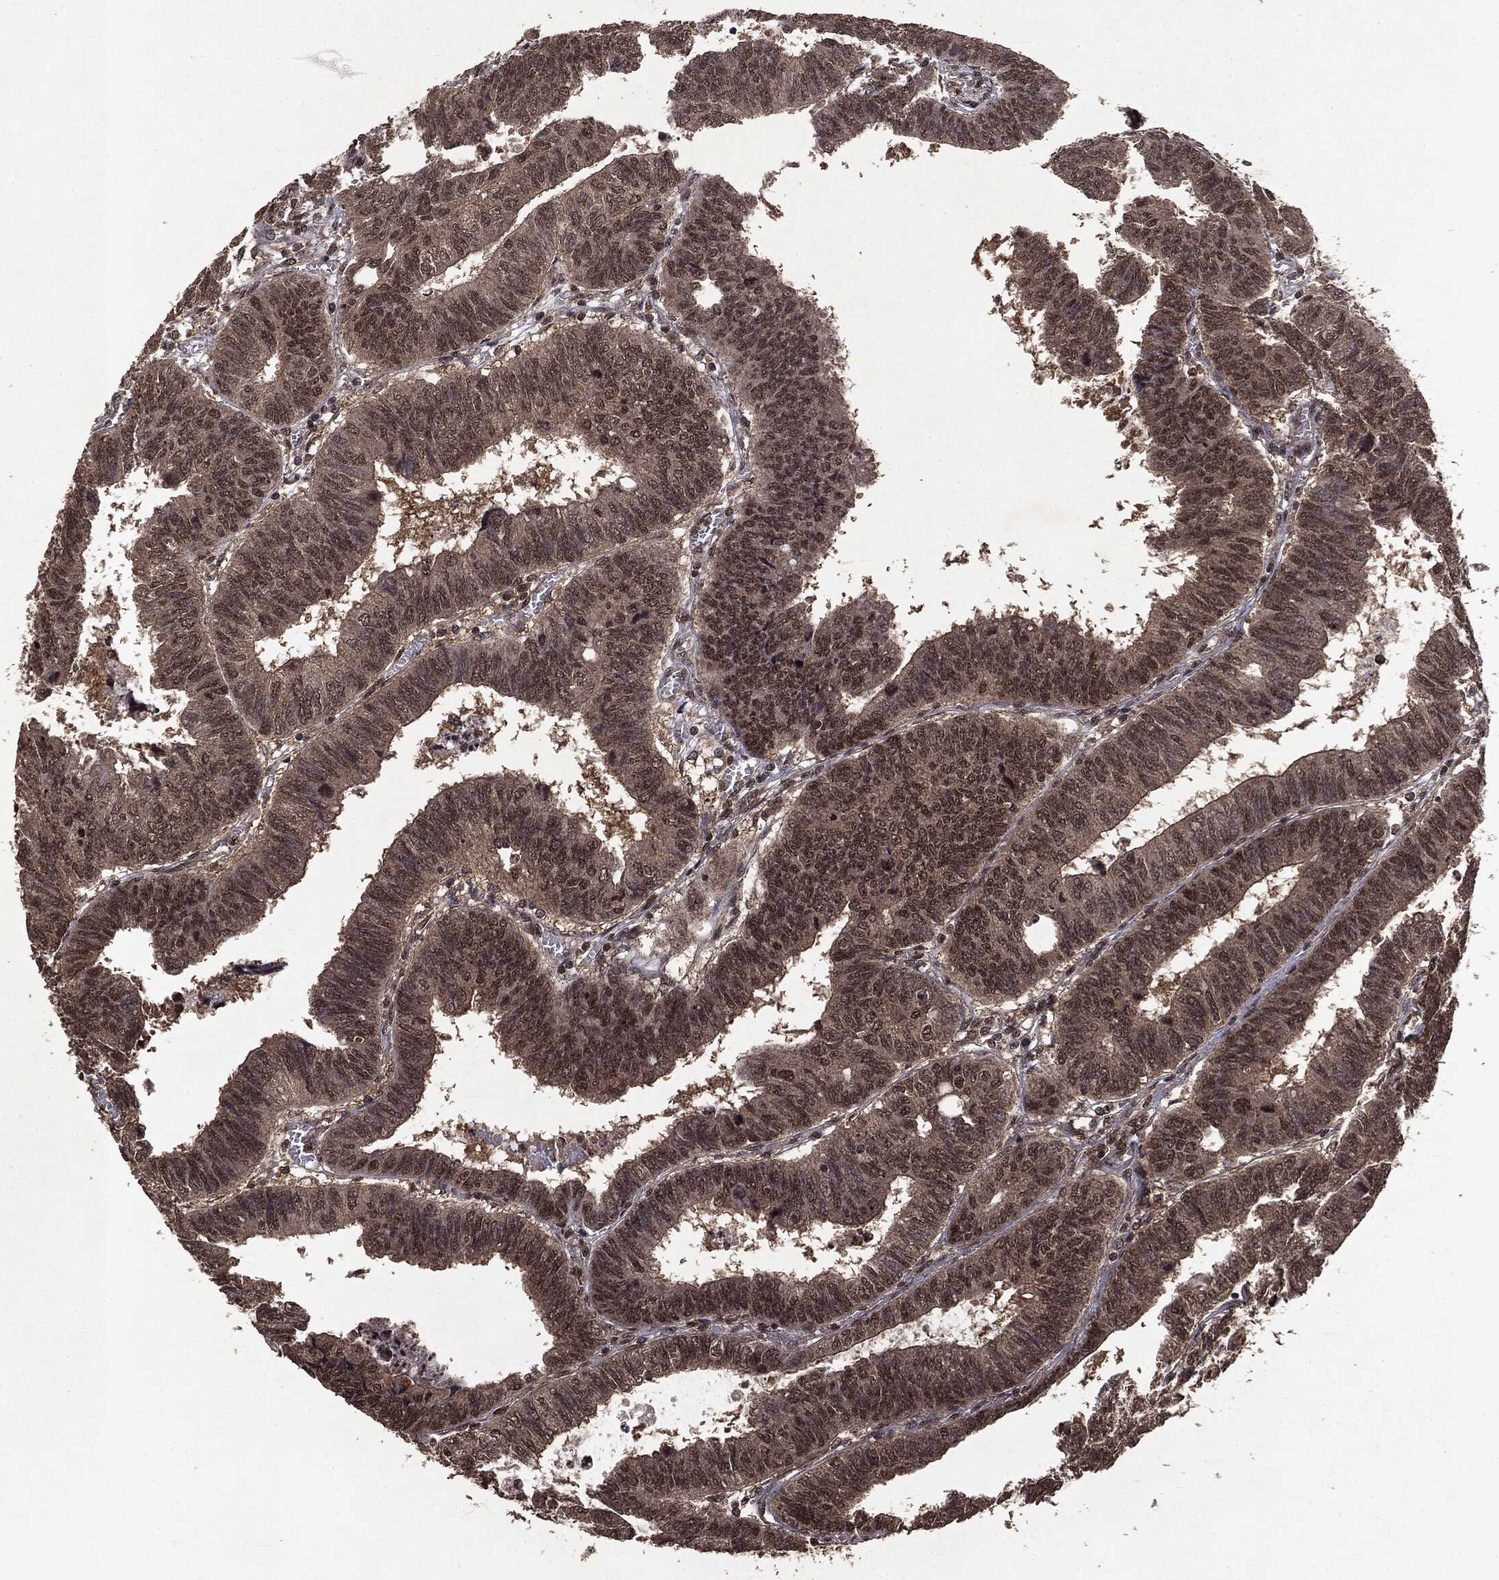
{"staining": {"intensity": "weak", "quantity": "25%-75%", "location": "cytoplasmic/membranous,nuclear"}, "tissue": "colorectal cancer", "cell_type": "Tumor cells", "image_type": "cancer", "snomed": [{"axis": "morphology", "description": "Adenocarcinoma, NOS"}, {"axis": "topography", "description": "Colon"}], "caption": "Immunohistochemical staining of human colorectal adenocarcinoma demonstrates weak cytoplasmic/membranous and nuclear protein positivity in about 25%-75% of tumor cells.", "gene": "PEBP1", "patient": {"sex": "male", "age": 62}}